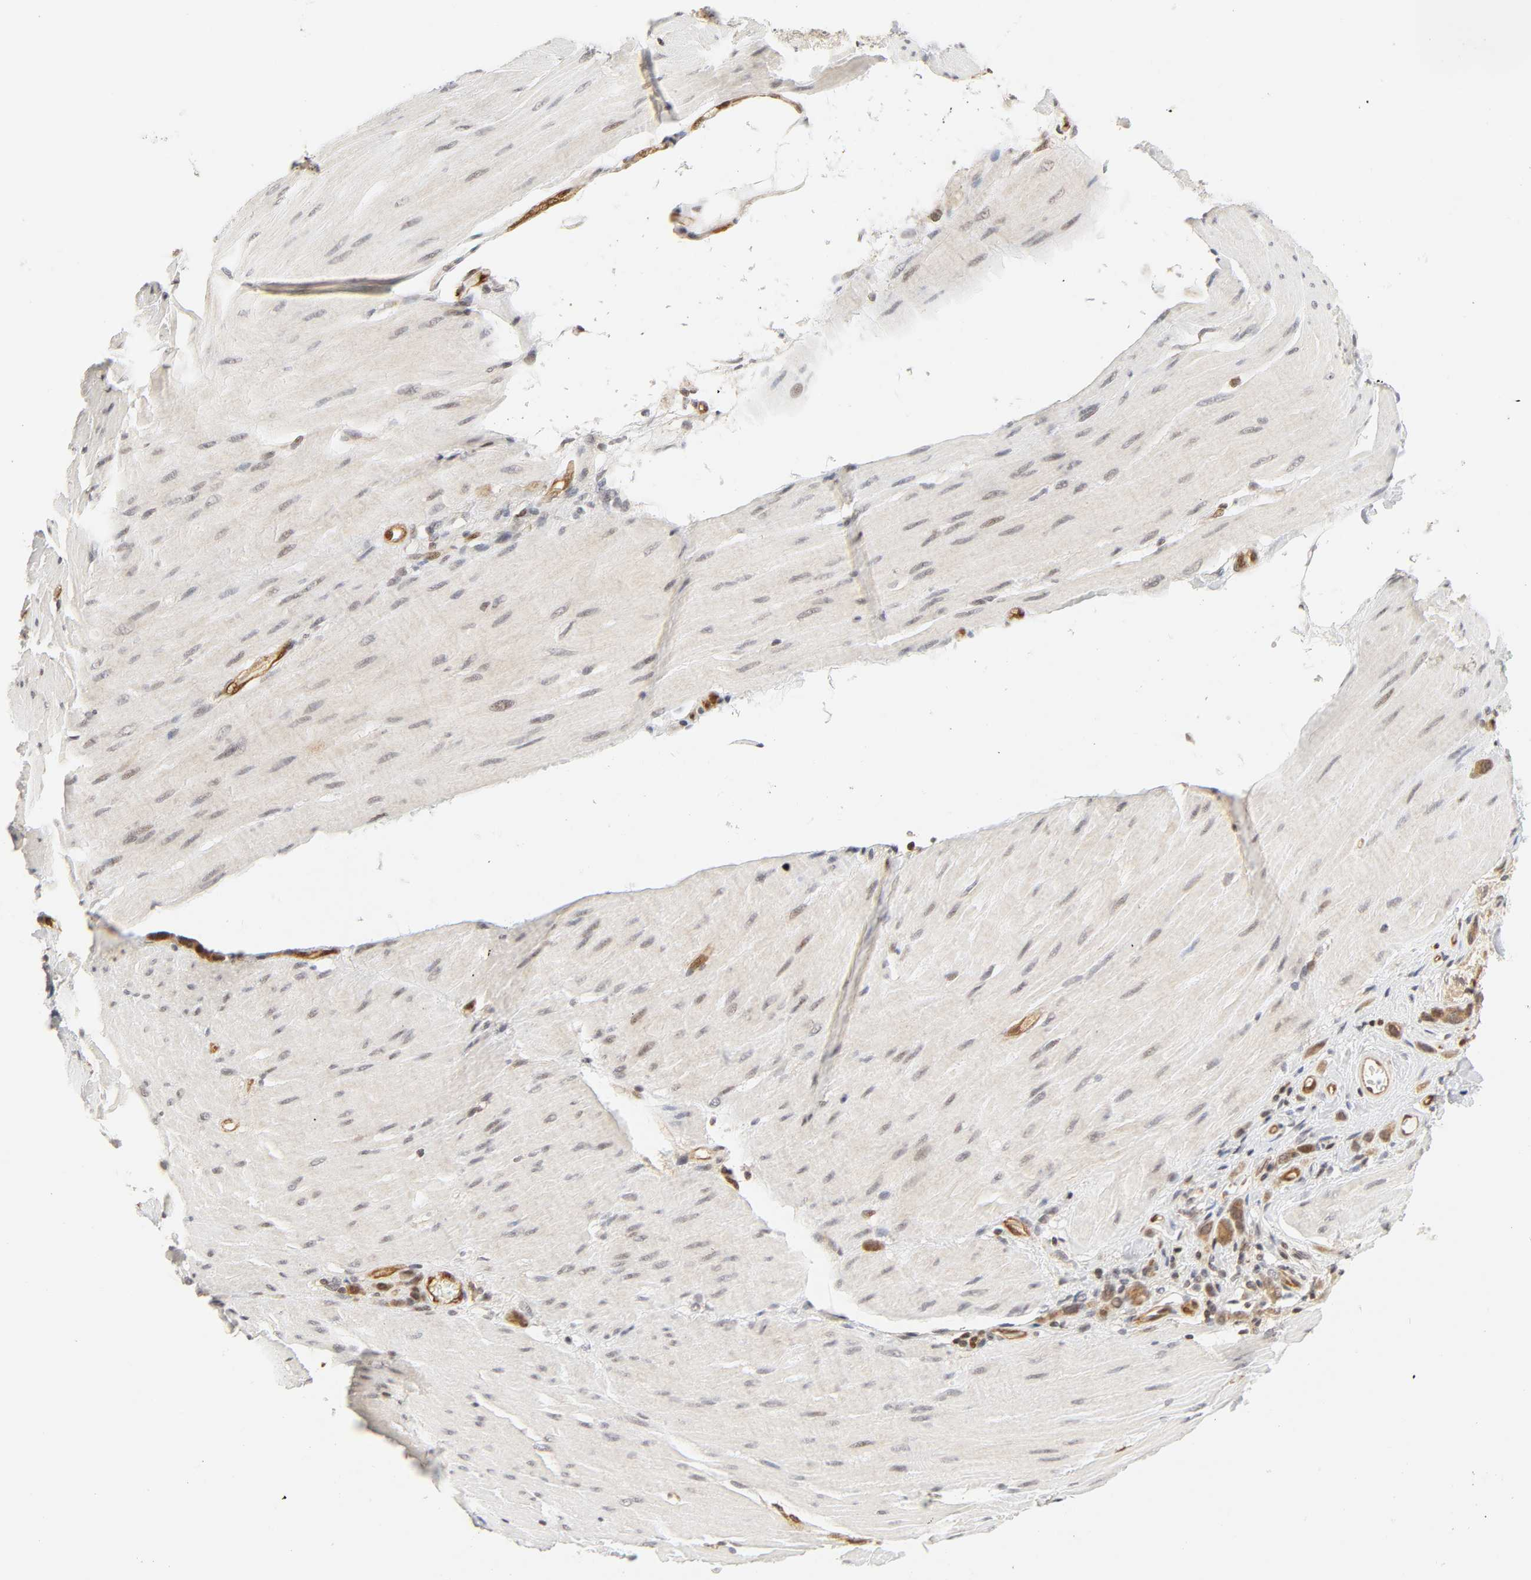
{"staining": {"intensity": "weak", "quantity": ">75%", "location": "cytoplasmic/membranous,nuclear"}, "tissue": "stomach cancer", "cell_type": "Tumor cells", "image_type": "cancer", "snomed": [{"axis": "morphology", "description": "Normal tissue, NOS"}, {"axis": "morphology", "description": "Adenocarcinoma, NOS"}, {"axis": "topography", "description": "Stomach"}], "caption": "Immunohistochemistry (DAB) staining of human stomach cancer displays weak cytoplasmic/membranous and nuclear protein expression in about >75% of tumor cells. The staining is performed using DAB (3,3'-diaminobenzidine) brown chromogen to label protein expression. The nuclei are counter-stained blue using hematoxylin.", "gene": "CDC37", "patient": {"sex": "male", "age": 82}}